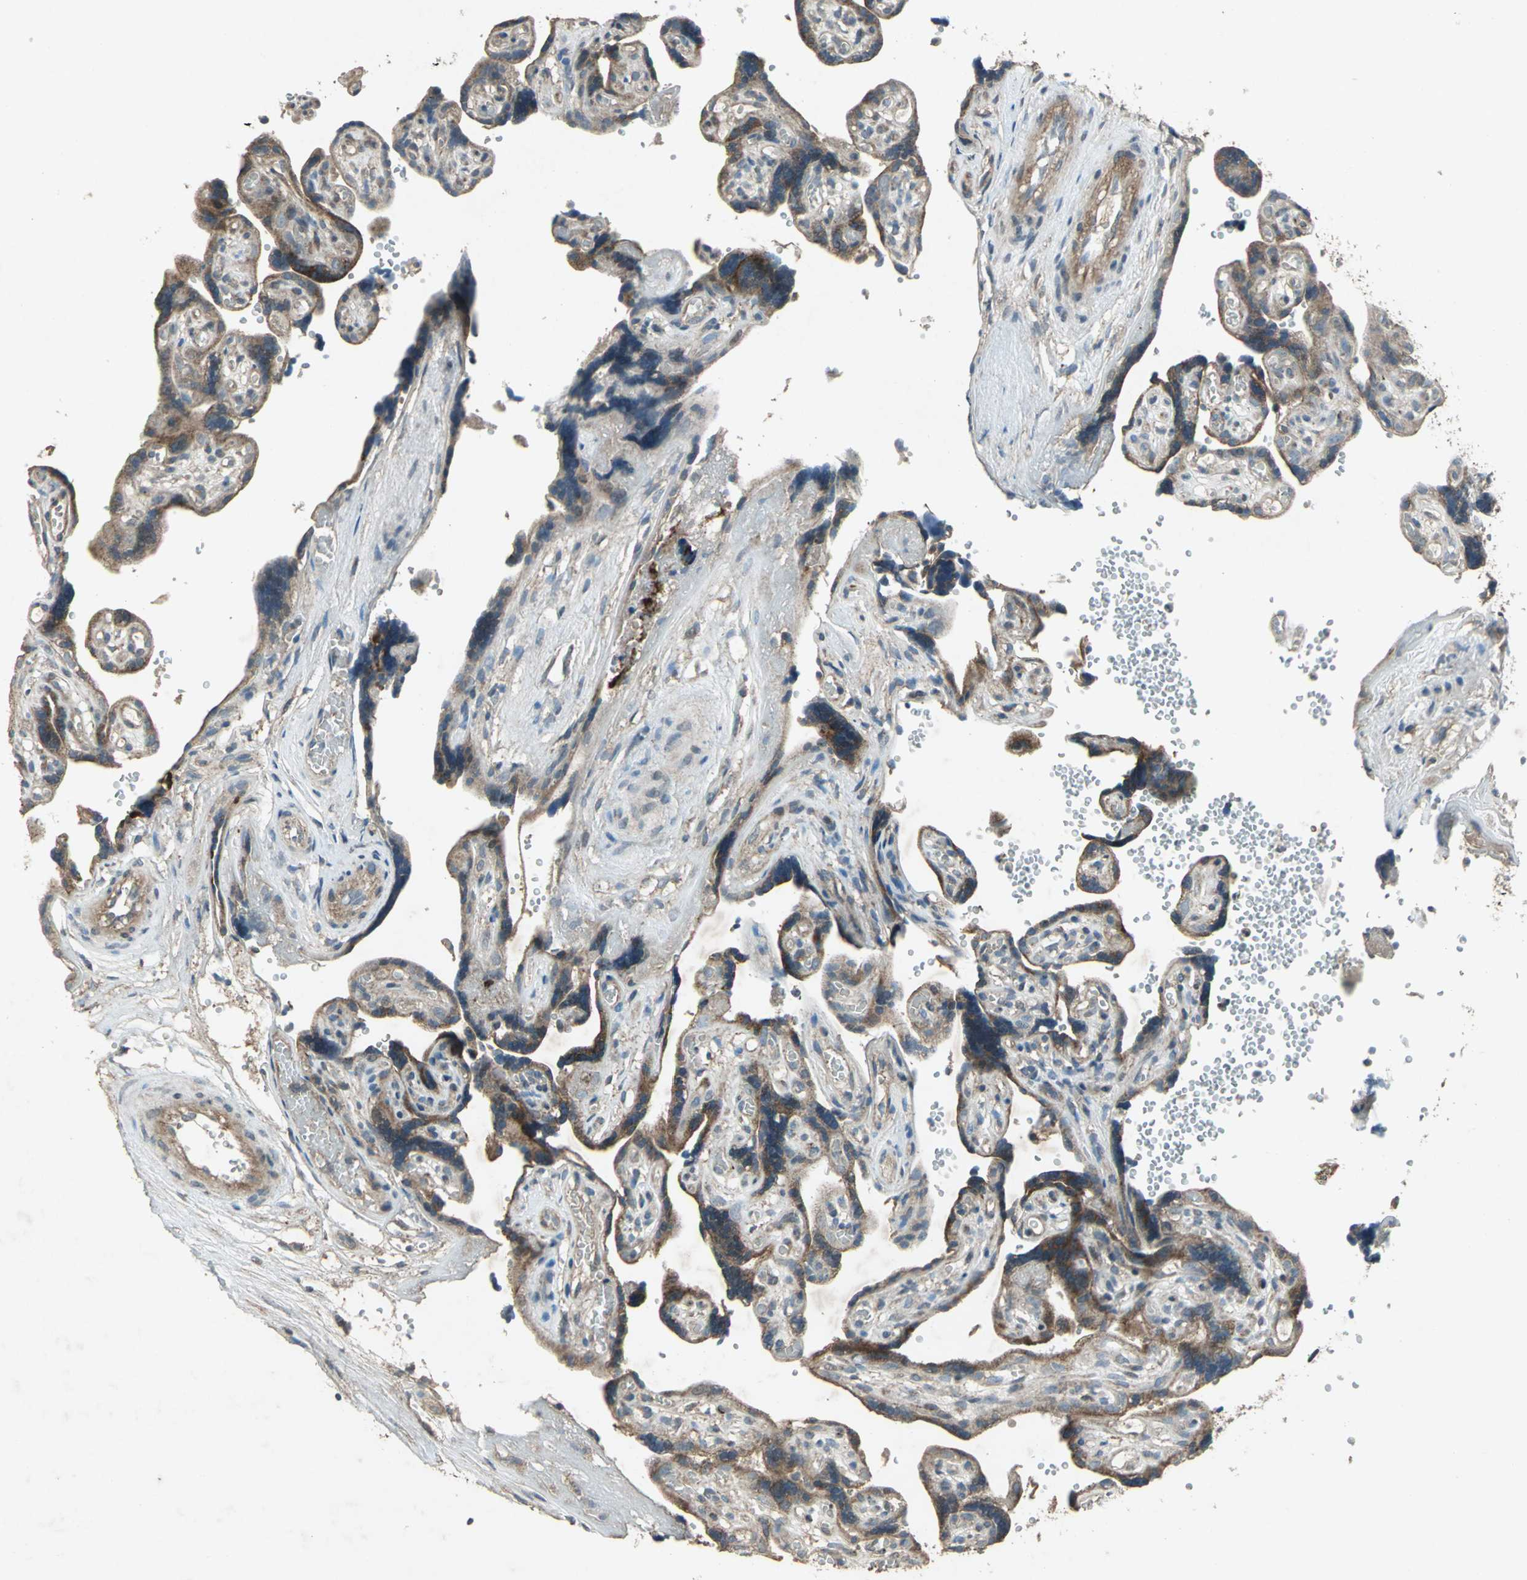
{"staining": {"intensity": "moderate", "quantity": ">75%", "location": "cytoplasmic/membranous"}, "tissue": "placenta", "cell_type": "Decidual cells", "image_type": "normal", "snomed": [{"axis": "morphology", "description": "Normal tissue, NOS"}, {"axis": "topography", "description": "Placenta"}], "caption": "Unremarkable placenta displays moderate cytoplasmic/membranous positivity in about >75% of decidual cells, visualized by immunohistochemistry. (Brightfield microscopy of DAB IHC at high magnification).", "gene": "SEPTIN4", "patient": {"sex": "female", "age": 30}}